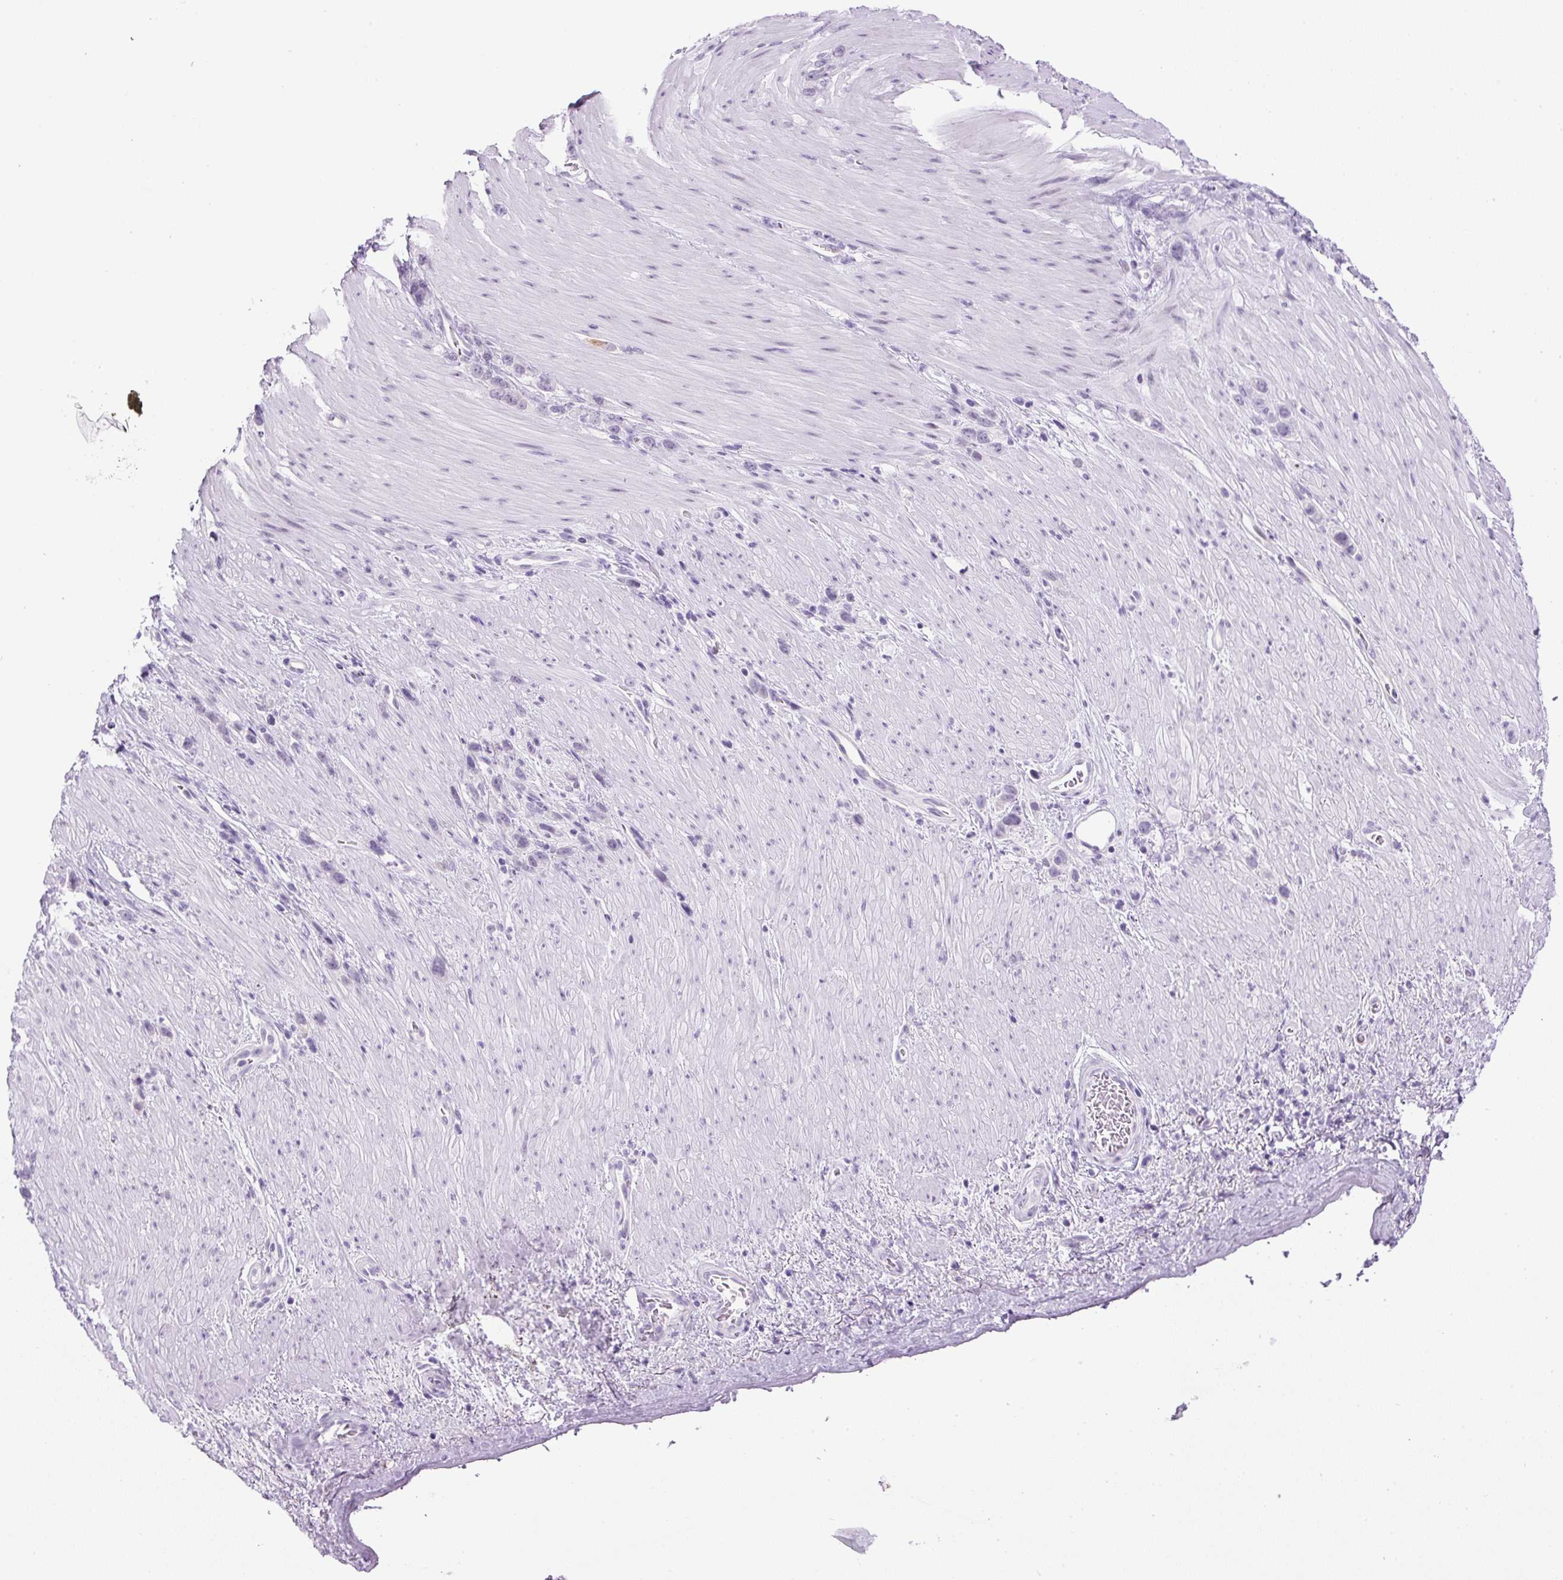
{"staining": {"intensity": "negative", "quantity": "none", "location": "none"}, "tissue": "stomach cancer", "cell_type": "Tumor cells", "image_type": "cancer", "snomed": [{"axis": "morphology", "description": "Adenocarcinoma, NOS"}, {"axis": "topography", "description": "Stomach"}], "caption": "An immunohistochemistry (IHC) image of stomach cancer (adenocarcinoma) is shown. There is no staining in tumor cells of stomach cancer (adenocarcinoma).", "gene": "RHBDD2", "patient": {"sex": "female", "age": 65}}